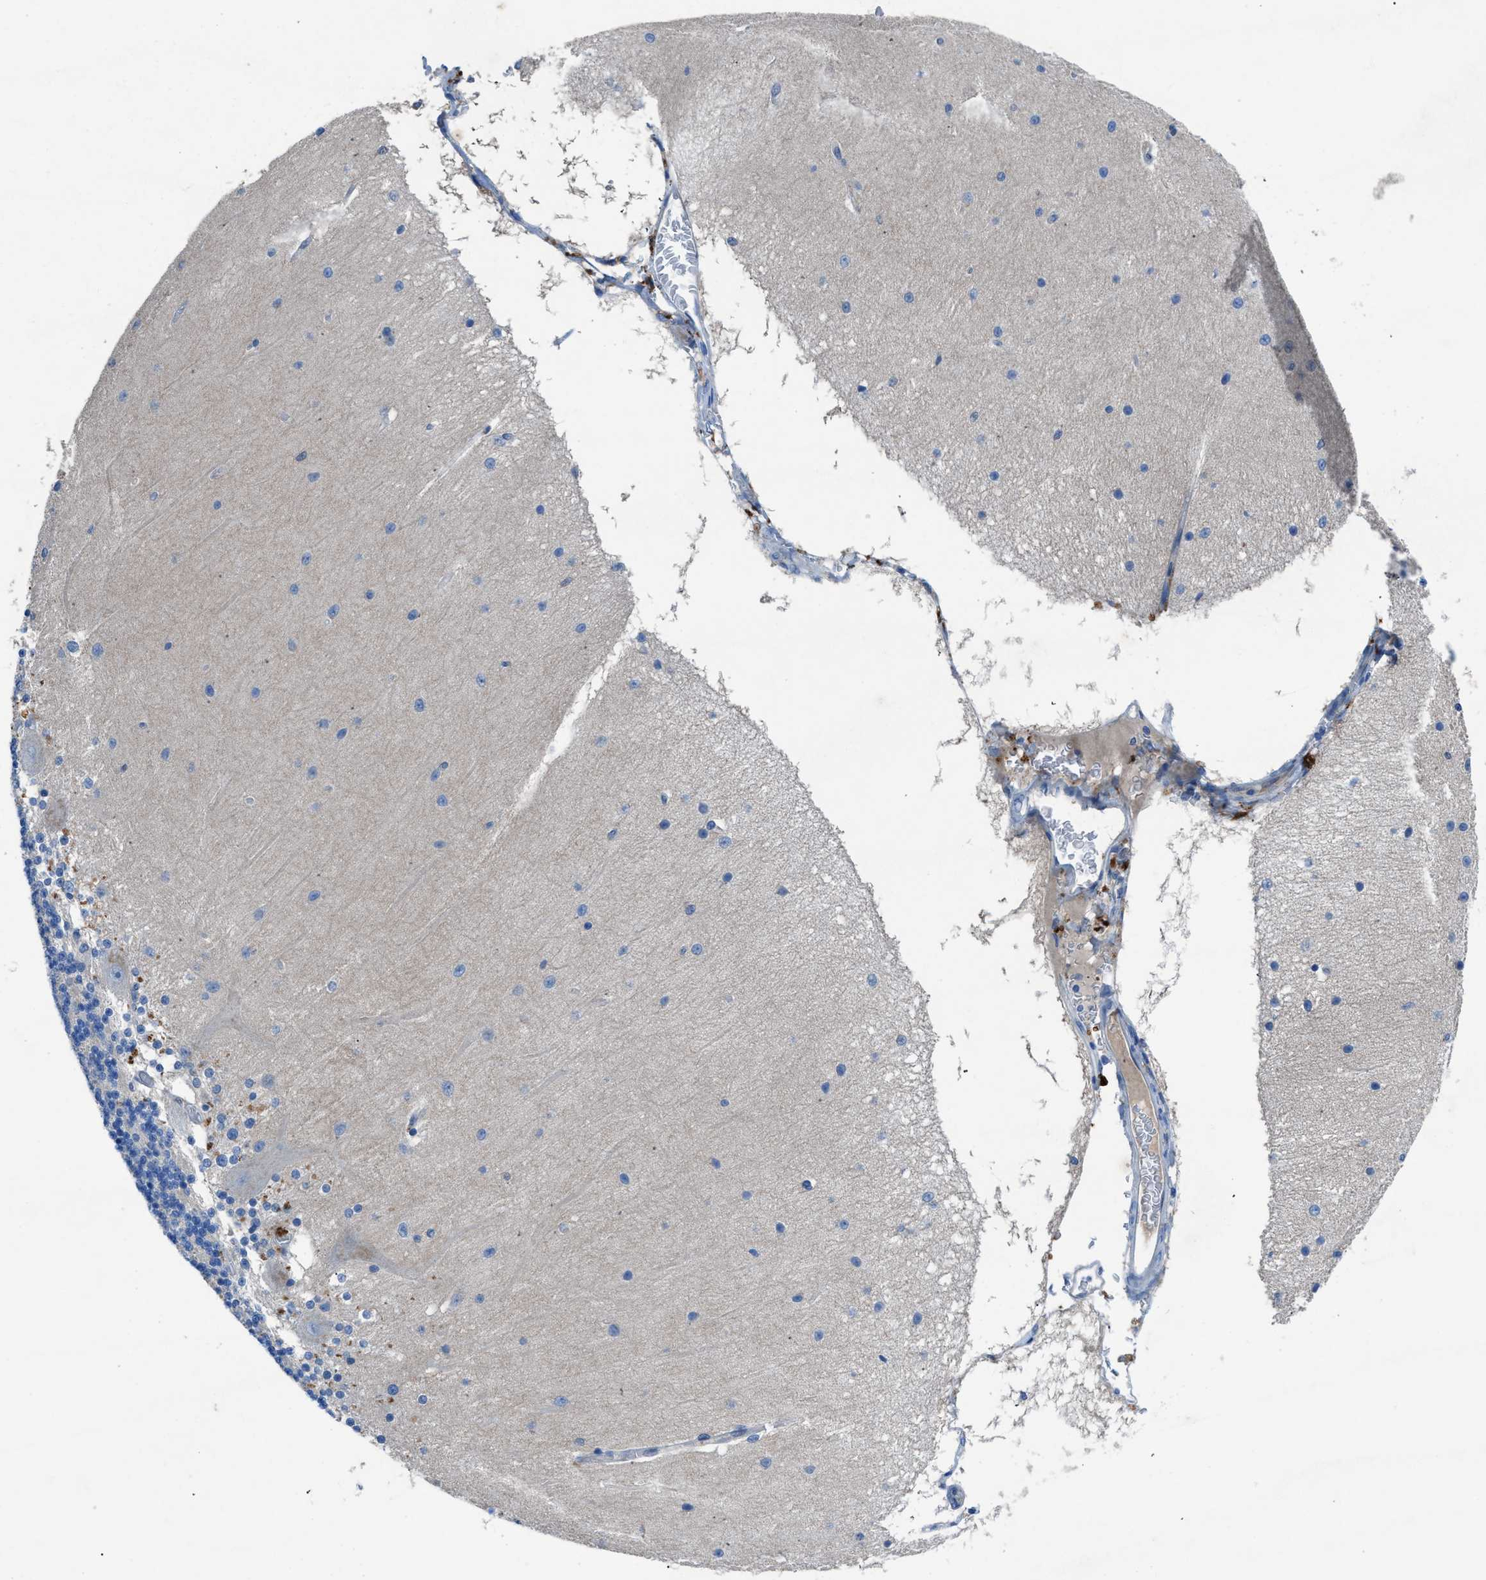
{"staining": {"intensity": "negative", "quantity": "none", "location": "none"}, "tissue": "cerebellum", "cell_type": "Cells in granular layer", "image_type": "normal", "snomed": [{"axis": "morphology", "description": "Normal tissue, NOS"}, {"axis": "topography", "description": "Cerebellum"}], "caption": "This histopathology image is of benign cerebellum stained with immunohistochemistry (IHC) to label a protein in brown with the nuclei are counter-stained blue. There is no staining in cells in granular layer.", "gene": "PTGFRN", "patient": {"sex": "female", "age": 54}}